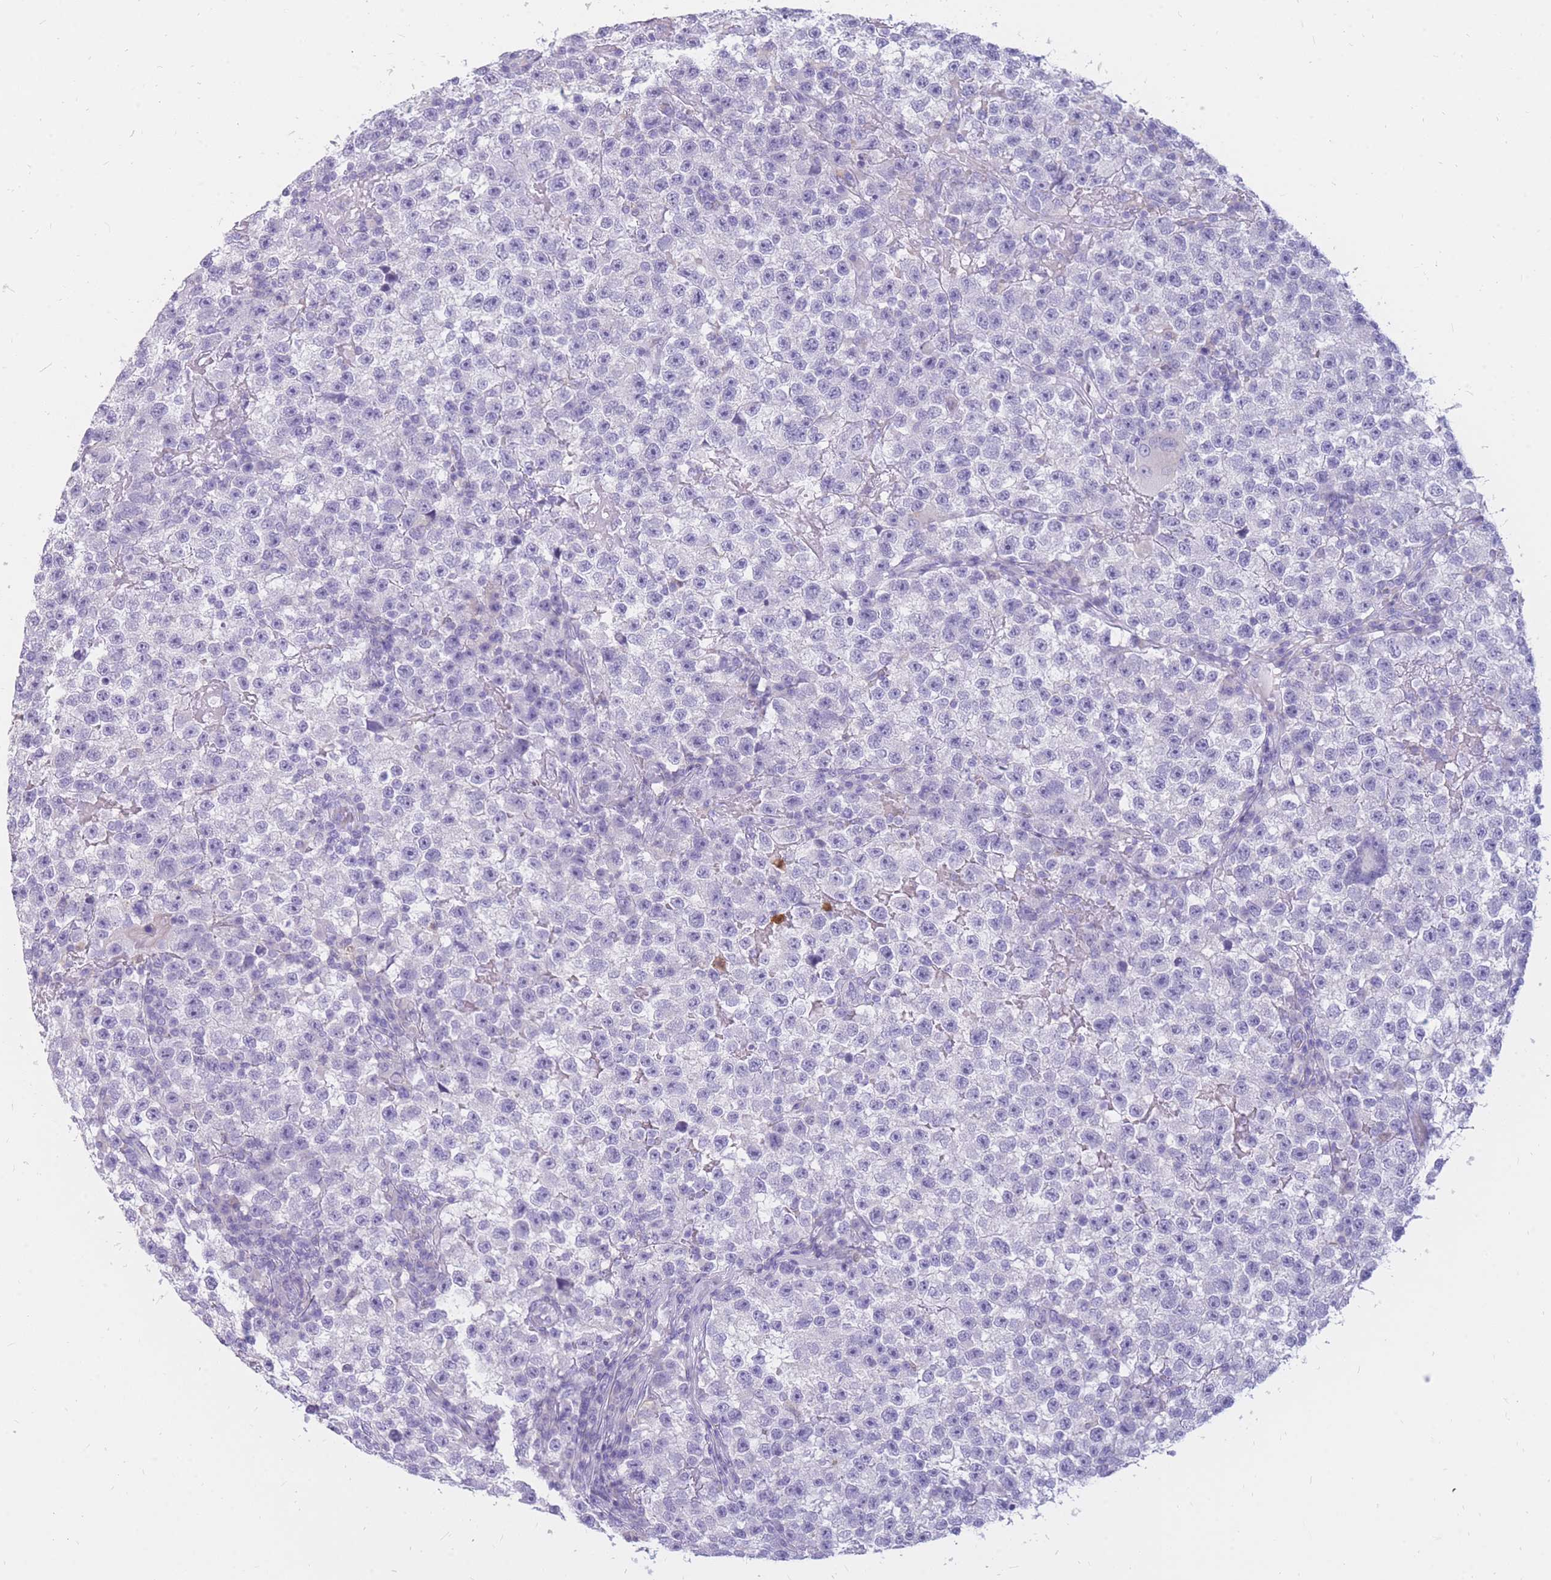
{"staining": {"intensity": "negative", "quantity": "none", "location": "none"}, "tissue": "testis cancer", "cell_type": "Tumor cells", "image_type": "cancer", "snomed": [{"axis": "morphology", "description": "Seminoma, NOS"}, {"axis": "topography", "description": "Testis"}], "caption": "There is no significant expression in tumor cells of testis seminoma.", "gene": "TPSAB1", "patient": {"sex": "male", "age": 22}}